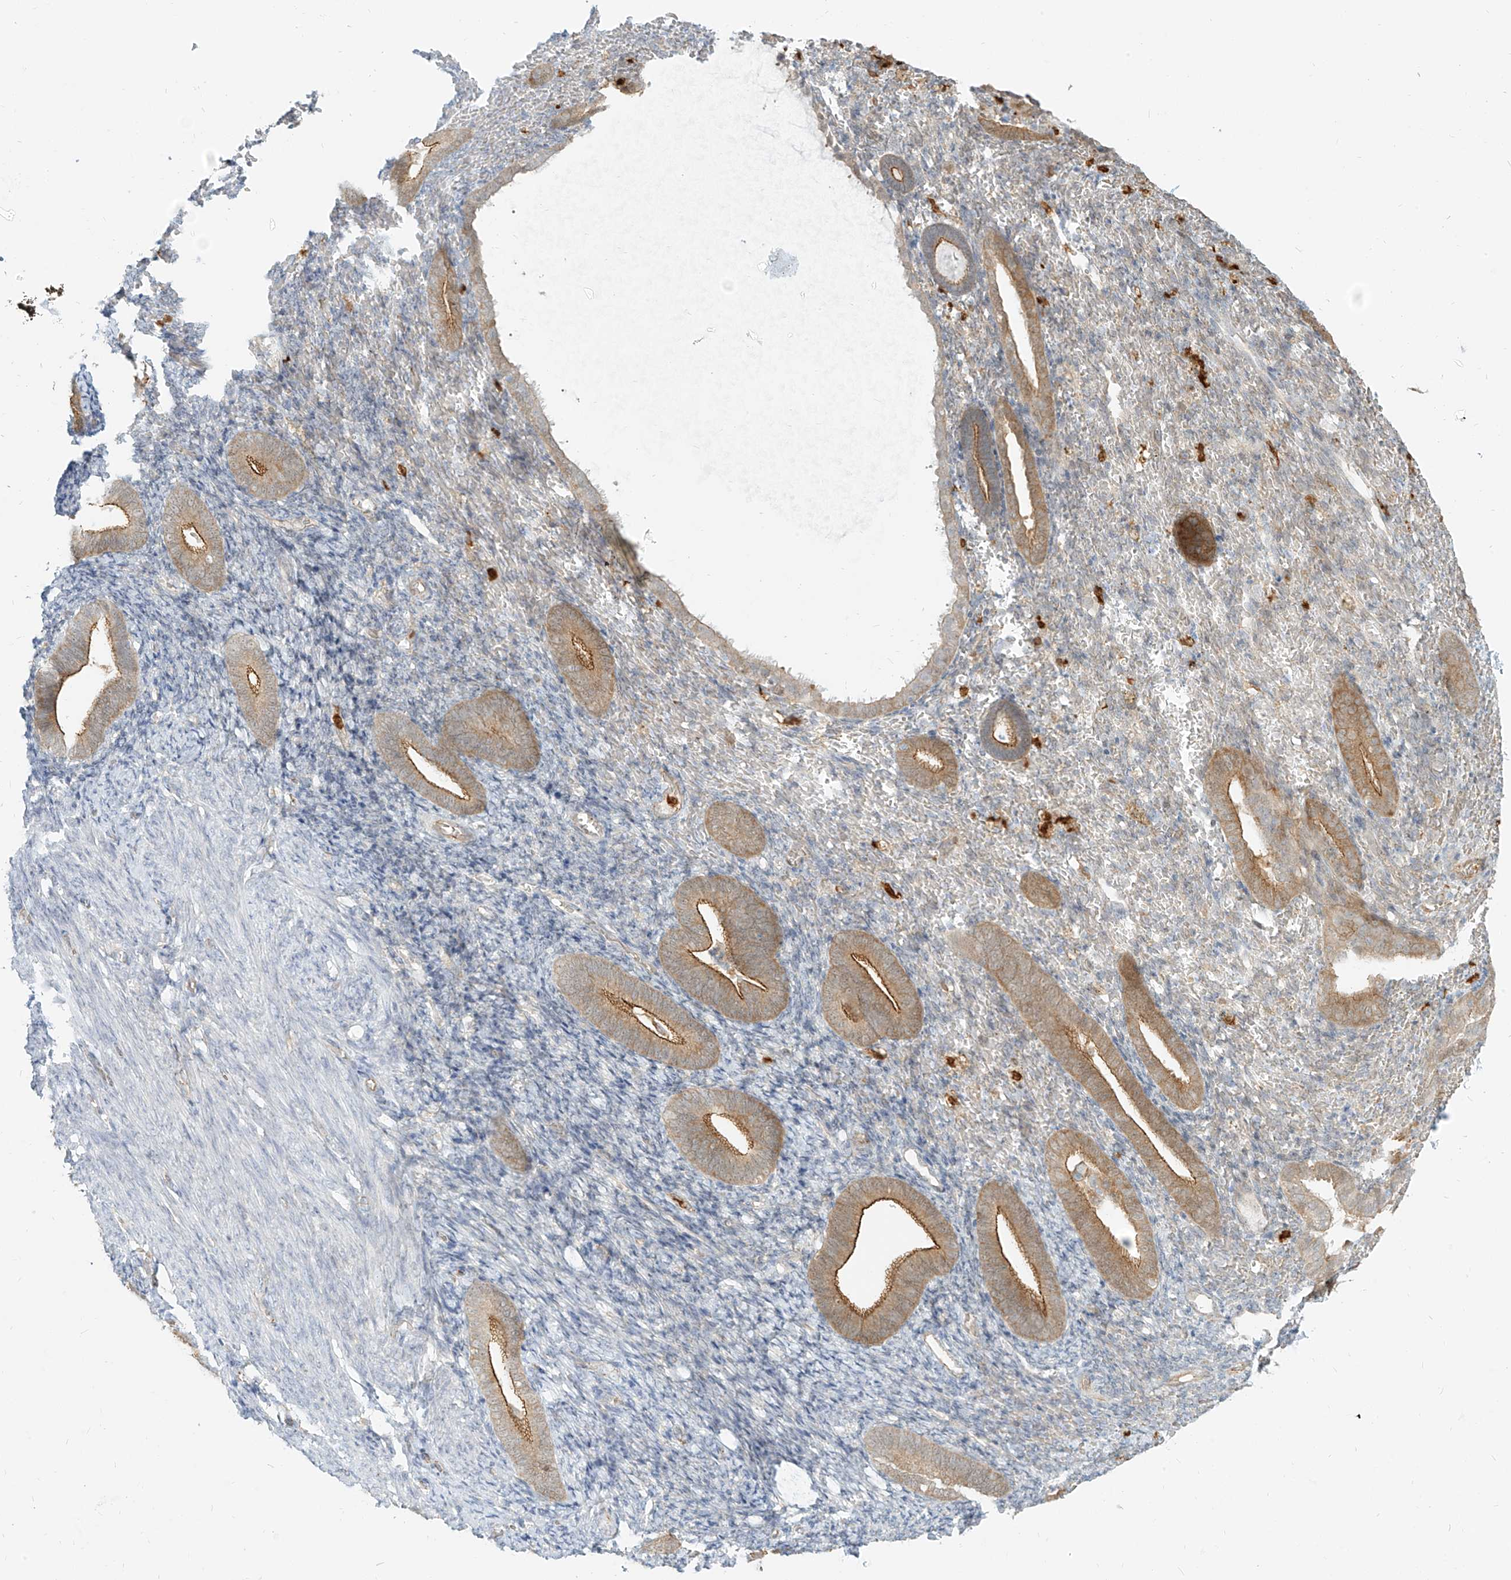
{"staining": {"intensity": "negative", "quantity": "none", "location": "none"}, "tissue": "endometrium", "cell_type": "Cells in endometrial stroma", "image_type": "normal", "snomed": [{"axis": "morphology", "description": "Normal tissue, NOS"}, {"axis": "topography", "description": "Endometrium"}], "caption": "A micrograph of human endometrium is negative for staining in cells in endometrial stroma. (Stains: DAB (3,3'-diaminobenzidine) IHC with hematoxylin counter stain, Microscopy: brightfield microscopy at high magnification).", "gene": "PGD", "patient": {"sex": "female", "age": 51}}